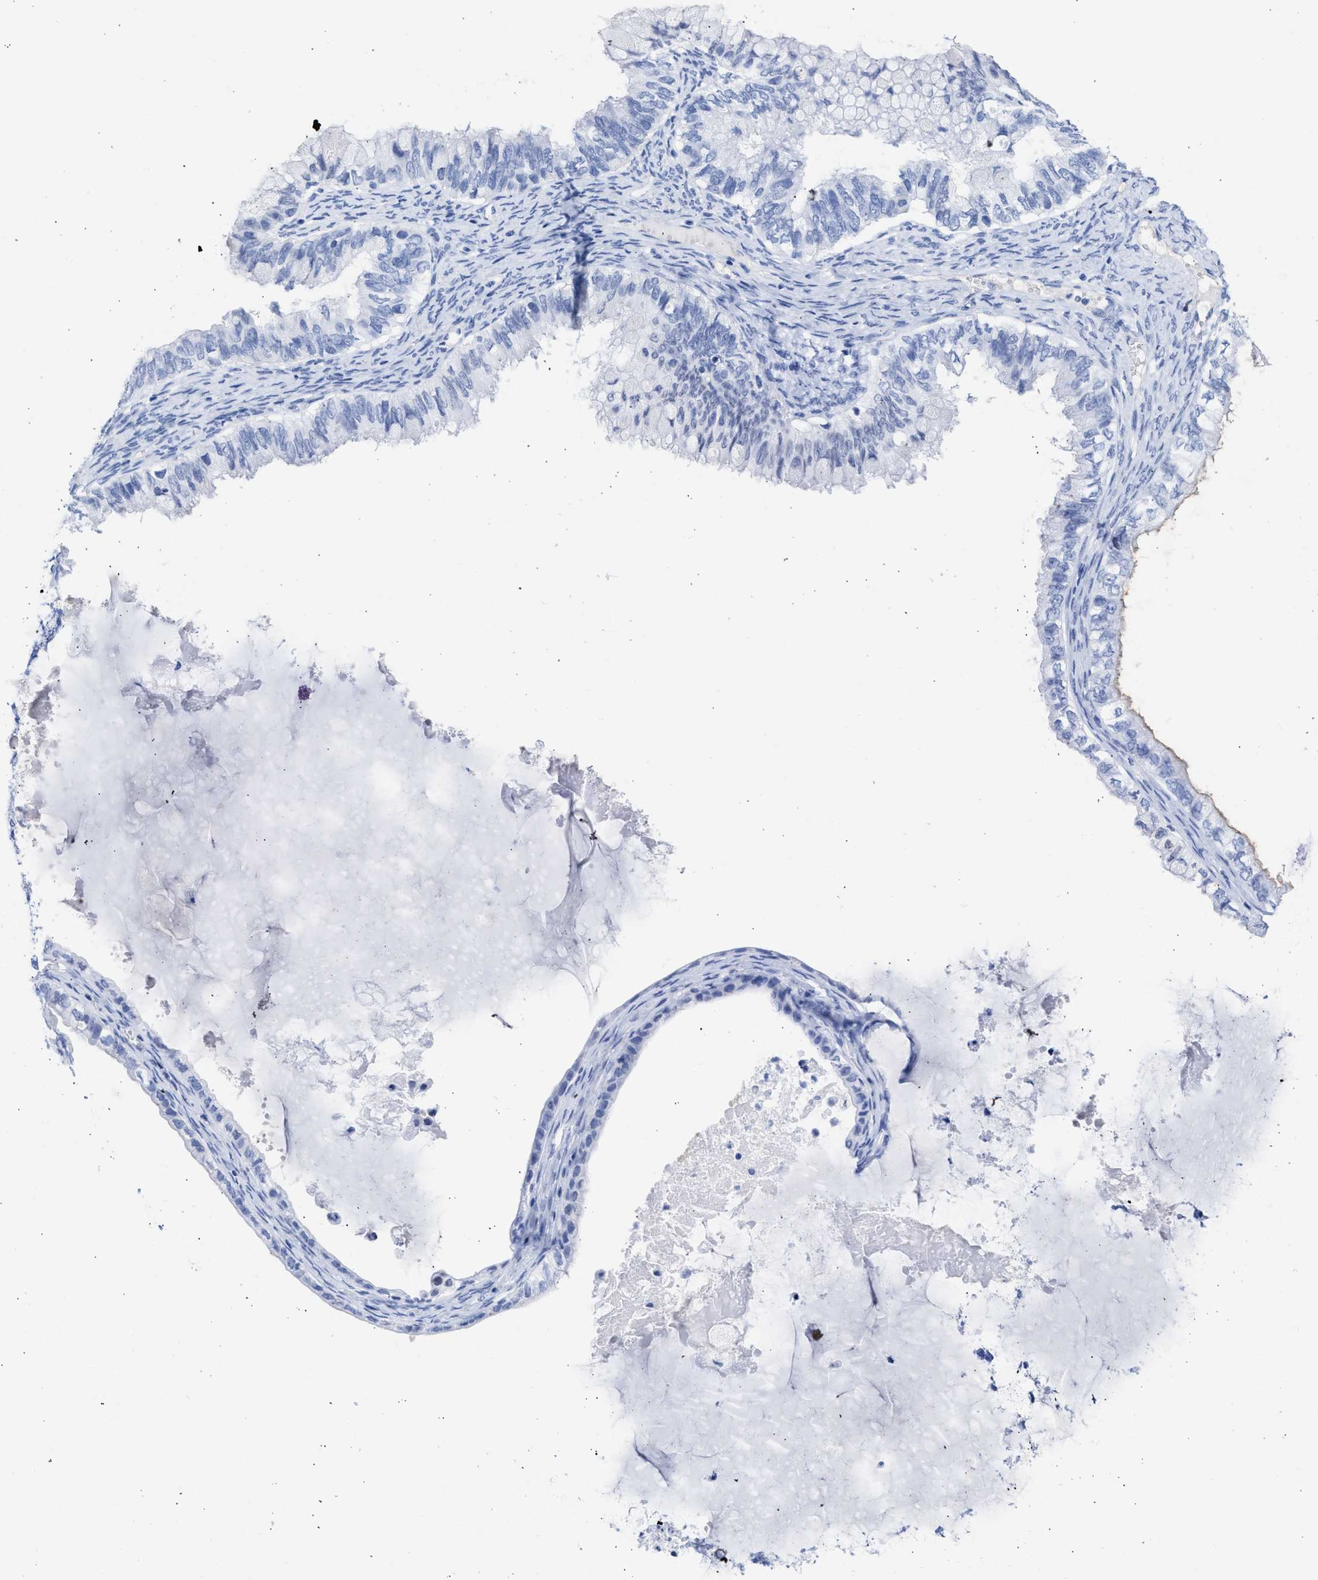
{"staining": {"intensity": "negative", "quantity": "none", "location": "none"}, "tissue": "ovarian cancer", "cell_type": "Tumor cells", "image_type": "cancer", "snomed": [{"axis": "morphology", "description": "Cystadenocarcinoma, mucinous, NOS"}, {"axis": "topography", "description": "Ovary"}], "caption": "High magnification brightfield microscopy of ovarian cancer stained with DAB (brown) and counterstained with hematoxylin (blue): tumor cells show no significant expression.", "gene": "RSPH1", "patient": {"sex": "female", "age": 80}}